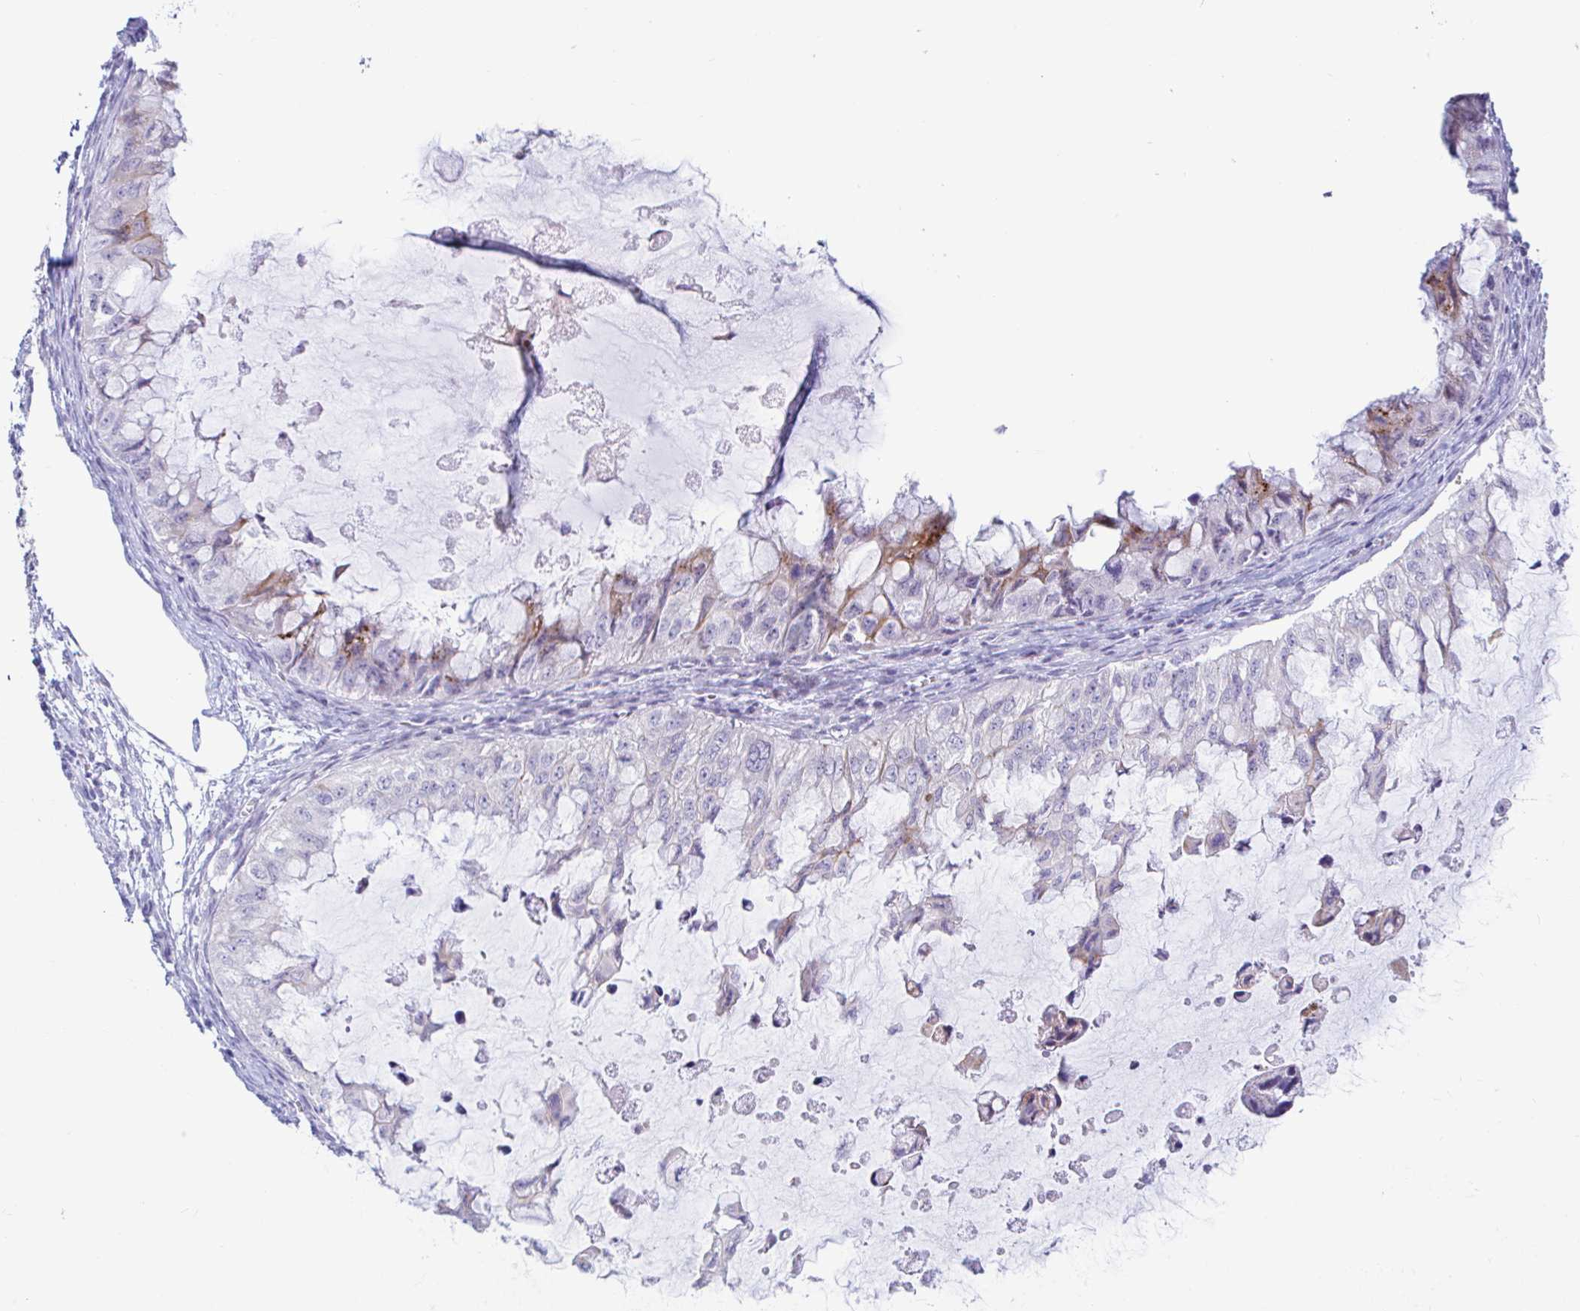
{"staining": {"intensity": "moderate", "quantity": "<25%", "location": "cytoplasmic/membranous"}, "tissue": "ovarian cancer", "cell_type": "Tumor cells", "image_type": "cancer", "snomed": [{"axis": "morphology", "description": "Cystadenocarcinoma, mucinous, NOS"}, {"axis": "topography", "description": "Ovary"}], "caption": "This histopathology image shows mucinous cystadenocarcinoma (ovarian) stained with immunohistochemistry to label a protein in brown. The cytoplasmic/membranous of tumor cells show moderate positivity for the protein. Nuclei are counter-stained blue.", "gene": "NBPF3", "patient": {"sex": "female", "age": 72}}